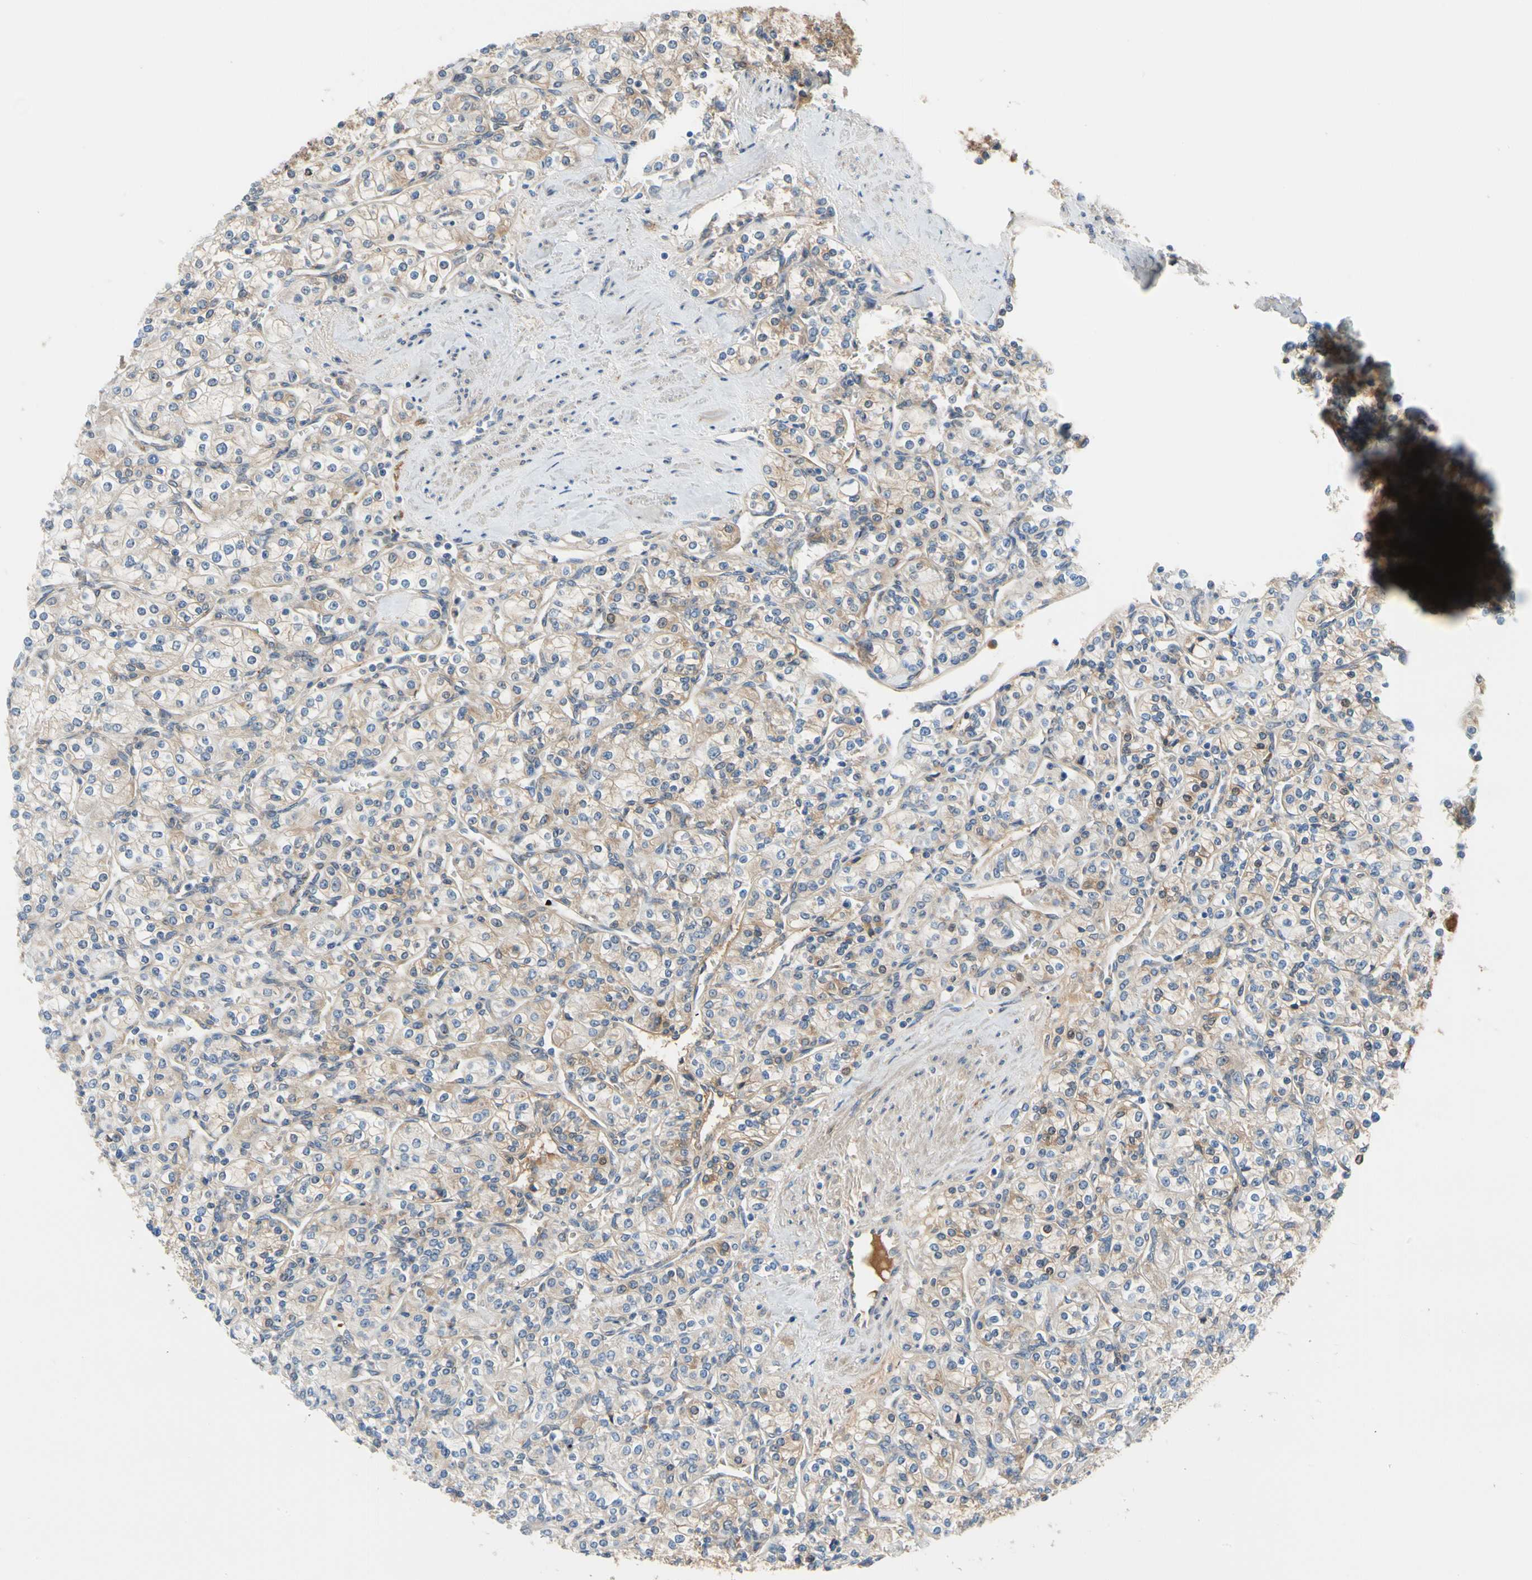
{"staining": {"intensity": "weak", "quantity": "25%-75%", "location": "cytoplasmic/membranous"}, "tissue": "renal cancer", "cell_type": "Tumor cells", "image_type": "cancer", "snomed": [{"axis": "morphology", "description": "Adenocarcinoma, NOS"}, {"axis": "topography", "description": "Kidney"}], "caption": "Brown immunohistochemical staining in human renal cancer (adenocarcinoma) displays weak cytoplasmic/membranous staining in about 25%-75% of tumor cells.", "gene": "ENTREP3", "patient": {"sex": "male", "age": 77}}